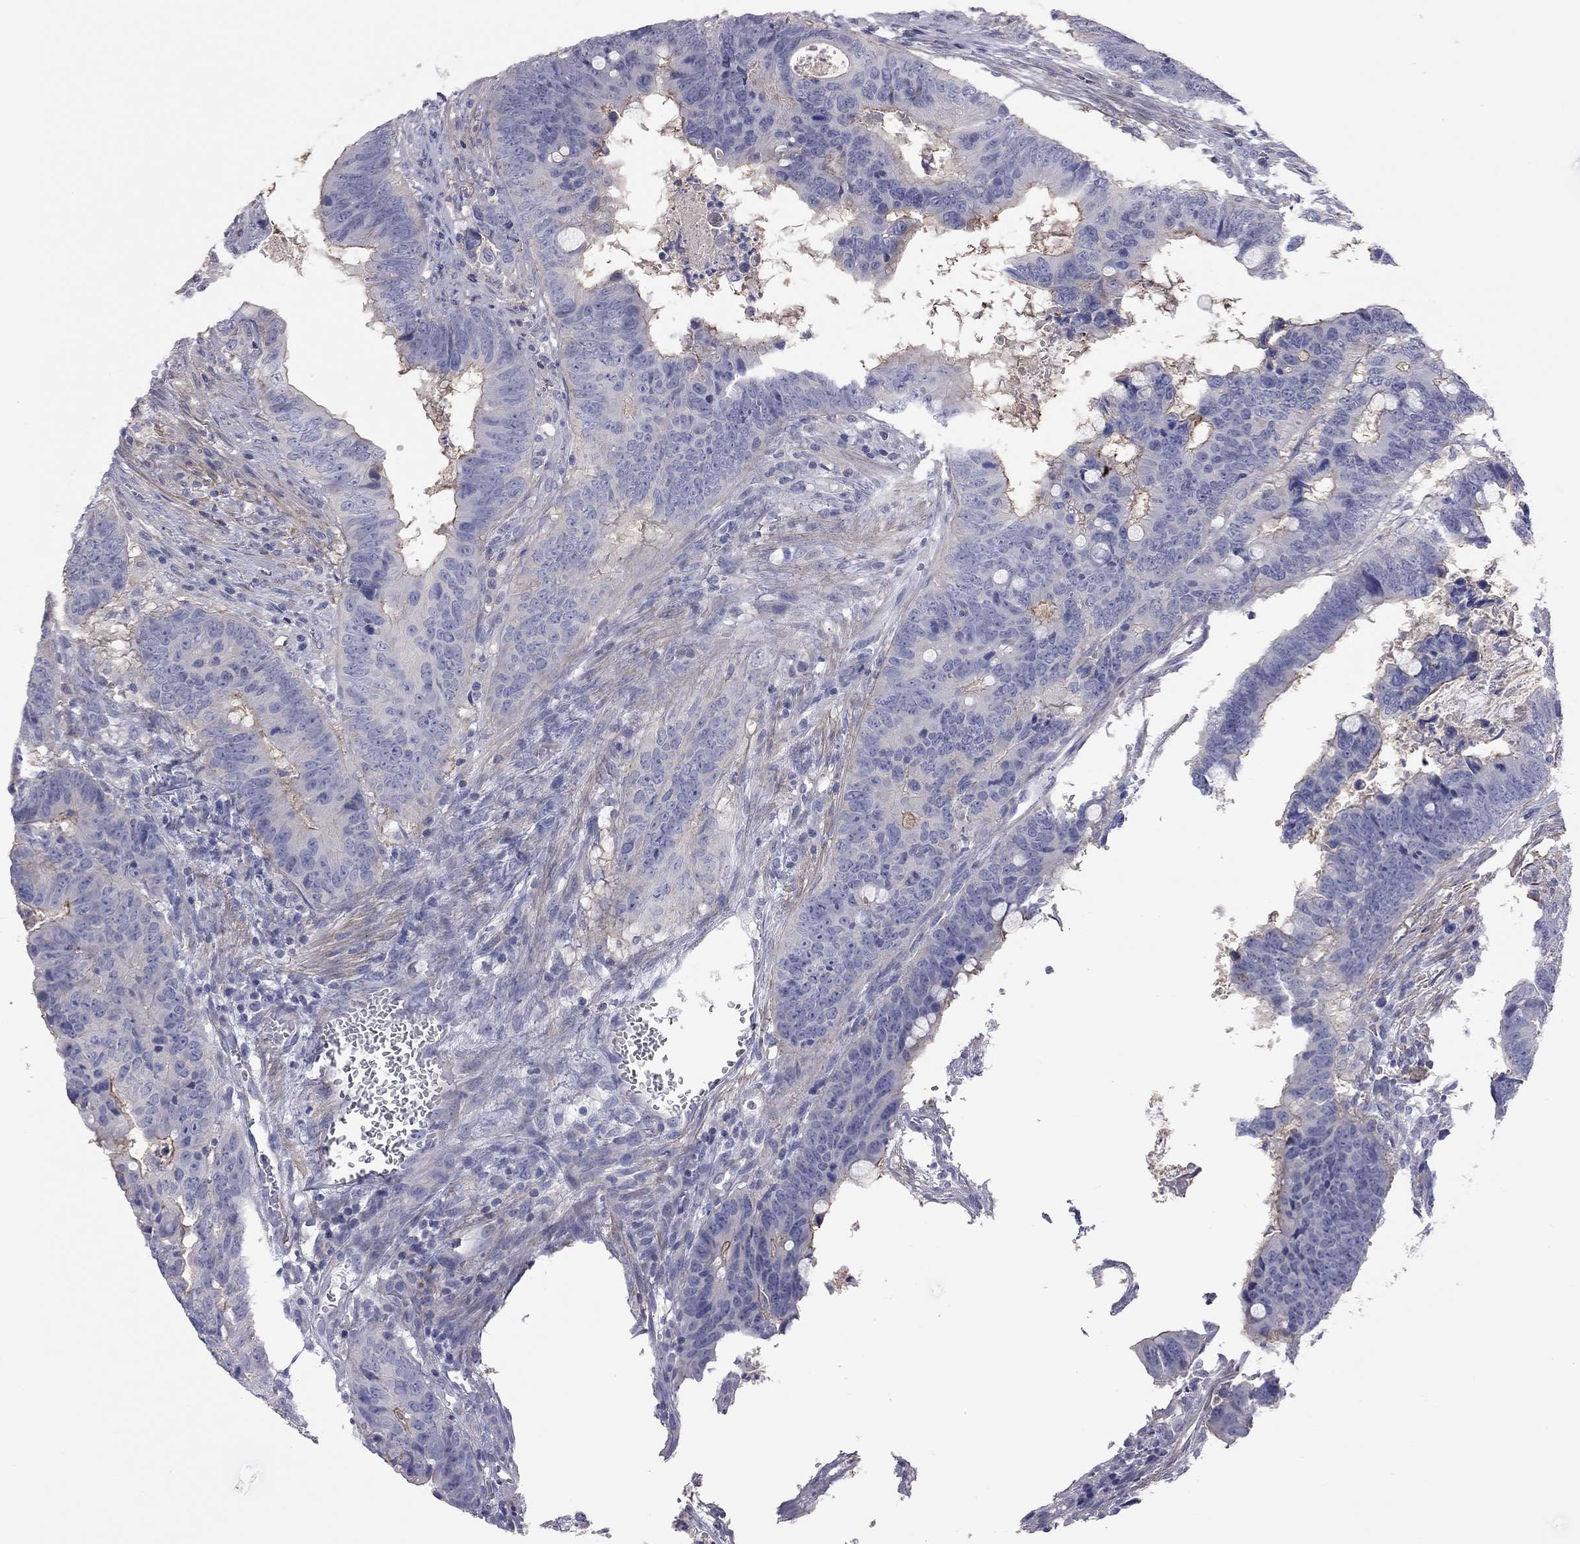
{"staining": {"intensity": "negative", "quantity": "none", "location": "none"}, "tissue": "colorectal cancer", "cell_type": "Tumor cells", "image_type": "cancer", "snomed": [{"axis": "morphology", "description": "Adenocarcinoma, NOS"}, {"axis": "topography", "description": "Colon"}], "caption": "The histopathology image reveals no staining of tumor cells in colorectal cancer. Brightfield microscopy of IHC stained with DAB (brown) and hematoxylin (blue), captured at high magnification.", "gene": "ADCYAP1", "patient": {"sex": "female", "age": 82}}